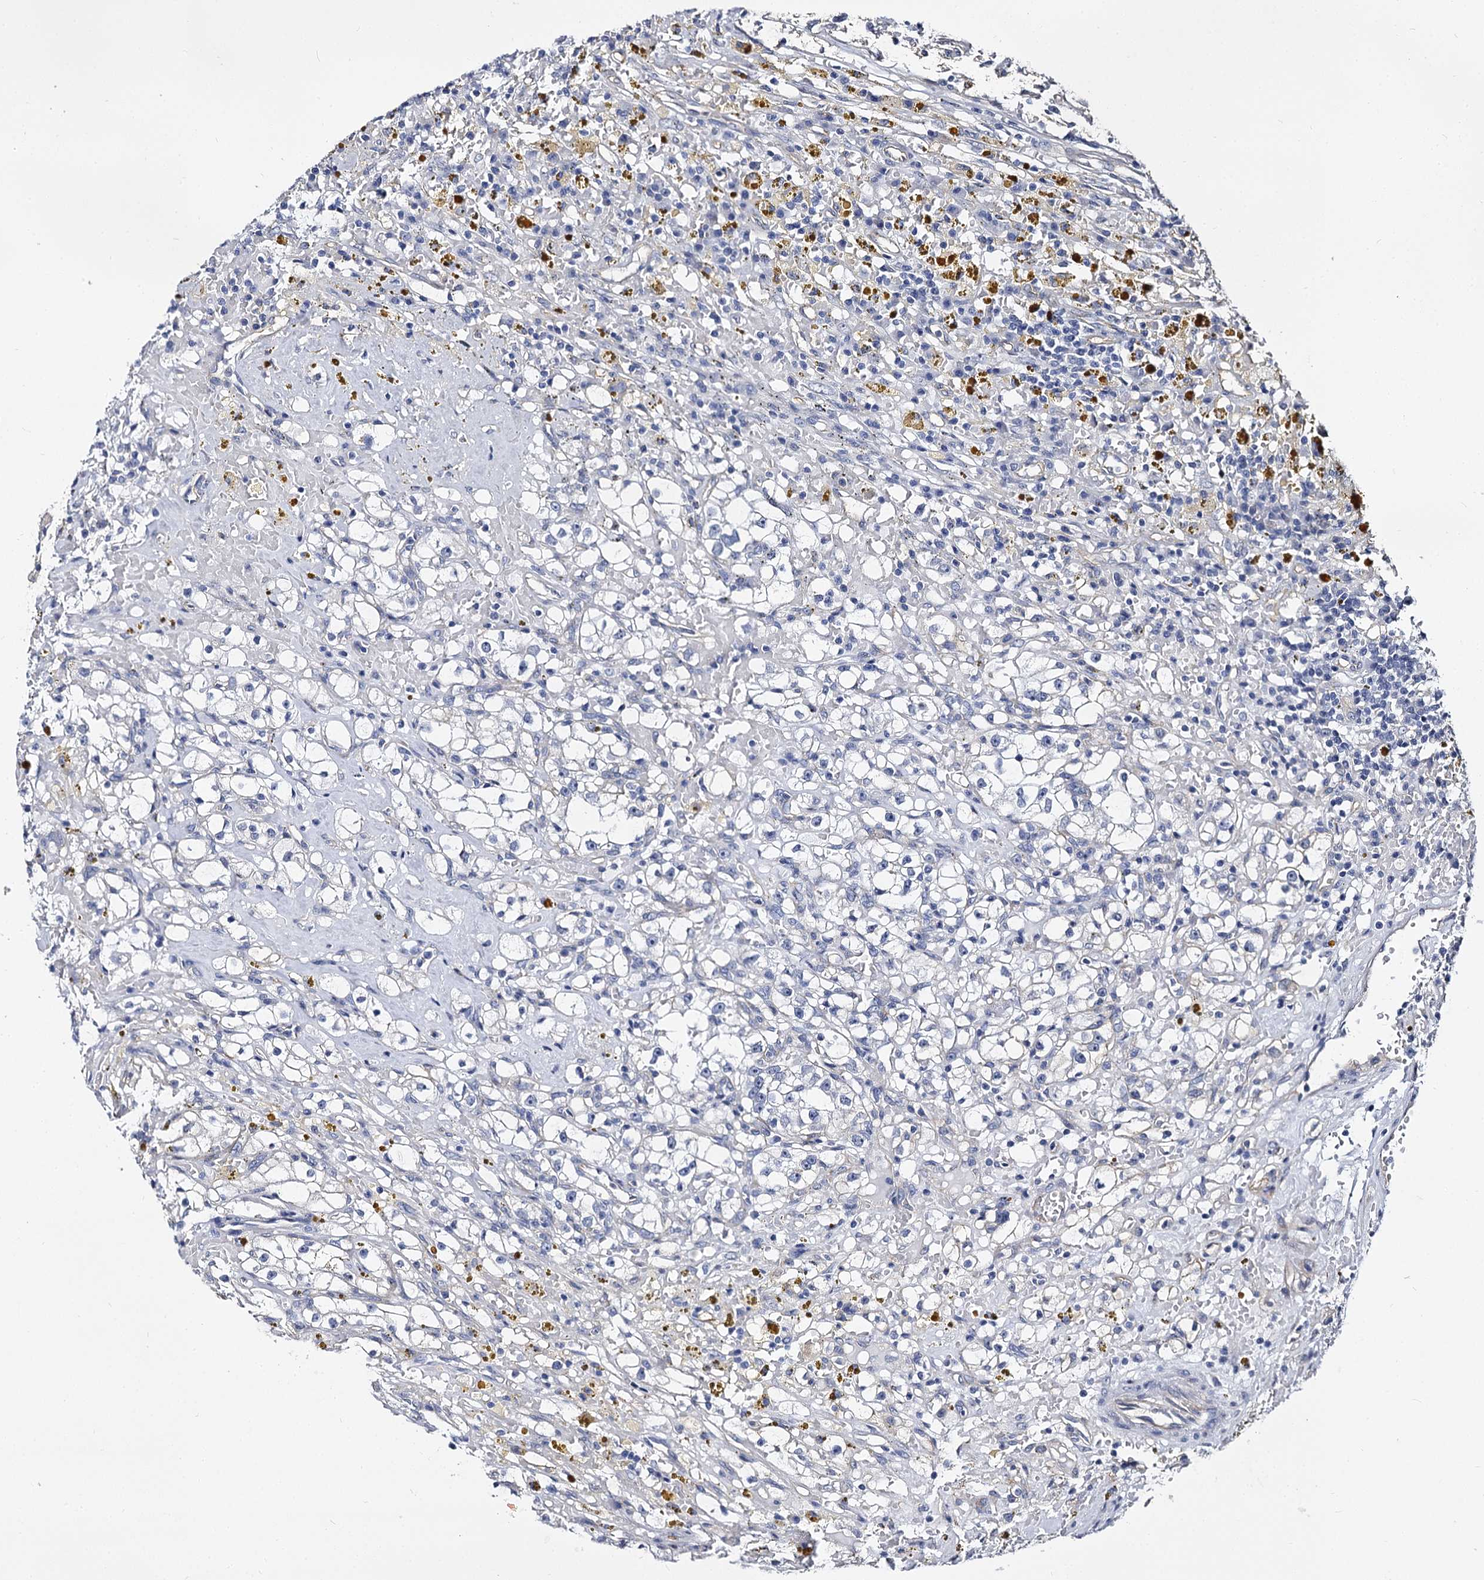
{"staining": {"intensity": "negative", "quantity": "none", "location": "none"}, "tissue": "renal cancer", "cell_type": "Tumor cells", "image_type": "cancer", "snomed": [{"axis": "morphology", "description": "Adenocarcinoma, NOS"}, {"axis": "topography", "description": "Kidney"}], "caption": "Immunohistochemical staining of human renal adenocarcinoma reveals no significant staining in tumor cells.", "gene": "CBFB", "patient": {"sex": "male", "age": 56}}